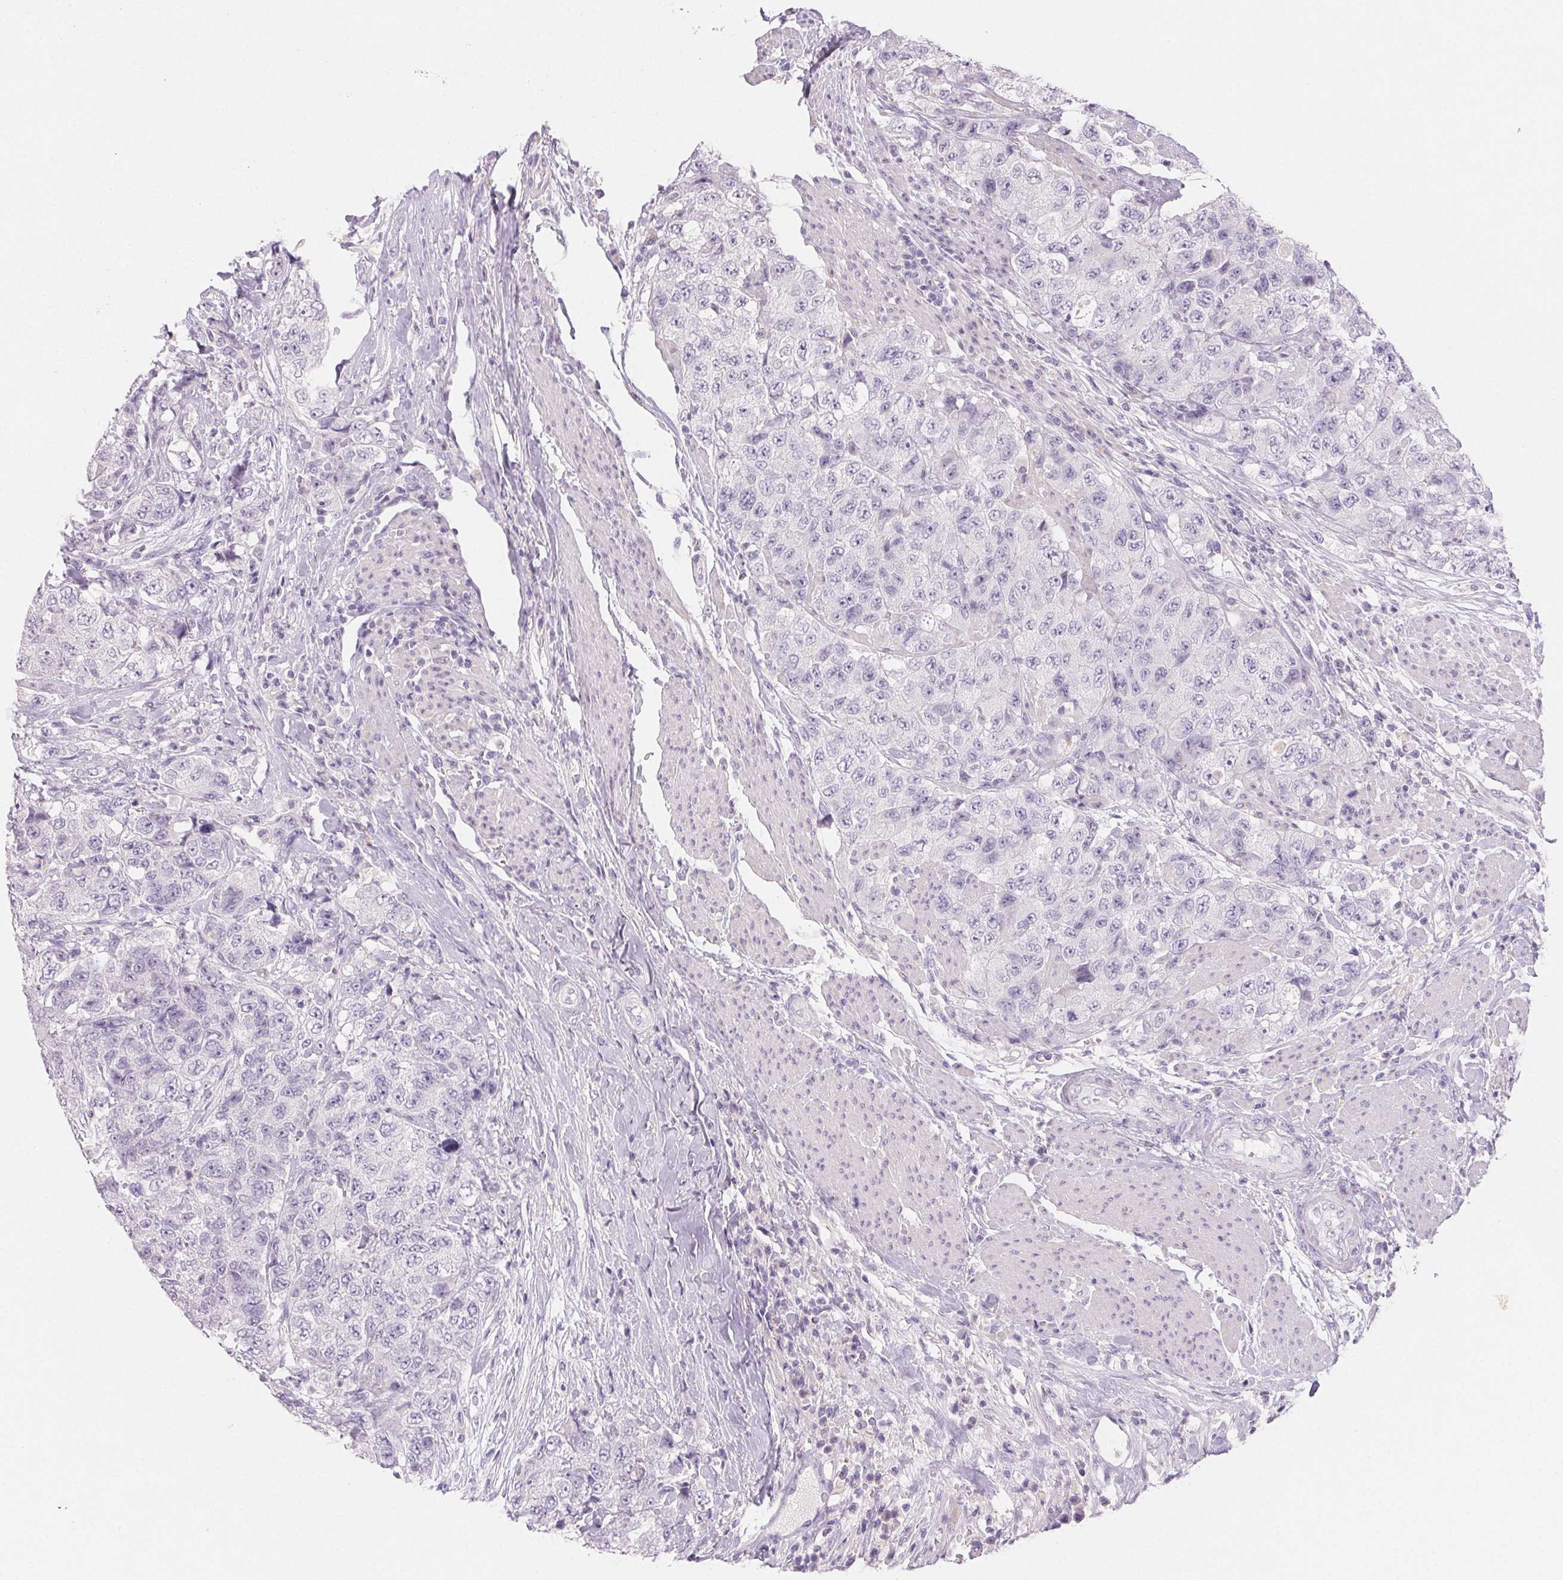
{"staining": {"intensity": "negative", "quantity": "none", "location": "none"}, "tissue": "urothelial cancer", "cell_type": "Tumor cells", "image_type": "cancer", "snomed": [{"axis": "morphology", "description": "Urothelial carcinoma, High grade"}, {"axis": "topography", "description": "Urinary bladder"}], "caption": "IHC of high-grade urothelial carcinoma displays no positivity in tumor cells.", "gene": "BPIFB2", "patient": {"sex": "female", "age": 78}}